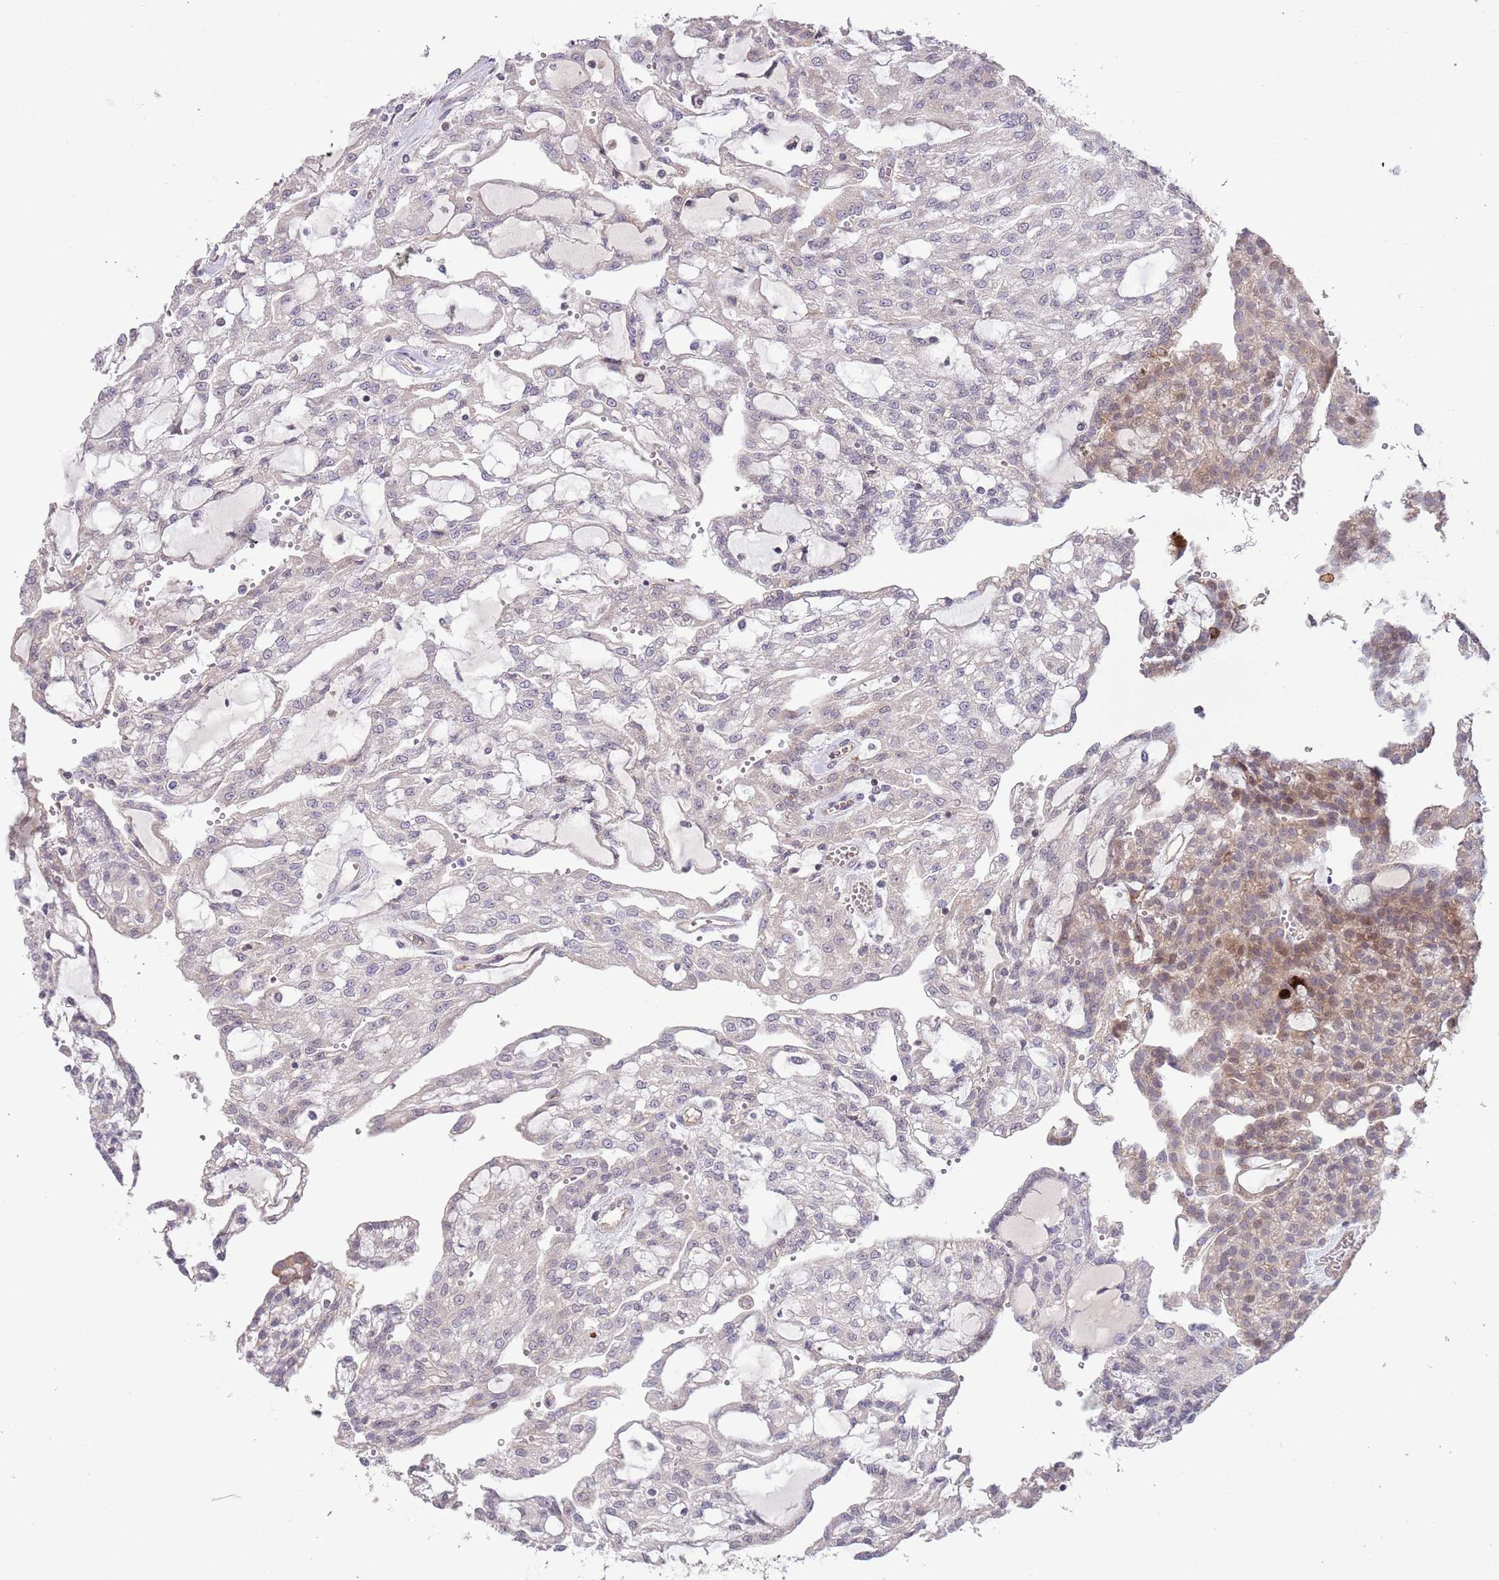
{"staining": {"intensity": "weak", "quantity": "<25%", "location": "cytoplasmic/membranous,nuclear"}, "tissue": "renal cancer", "cell_type": "Tumor cells", "image_type": "cancer", "snomed": [{"axis": "morphology", "description": "Adenocarcinoma, NOS"}, {"axis": "topography", "description": "Kidney"}], "caption": "Immunohistochemical staining of renal cancer displays no significant positivity in tumor cells.", "gene": "DPP10", "patient": {"sex": "male", "age": 63}}